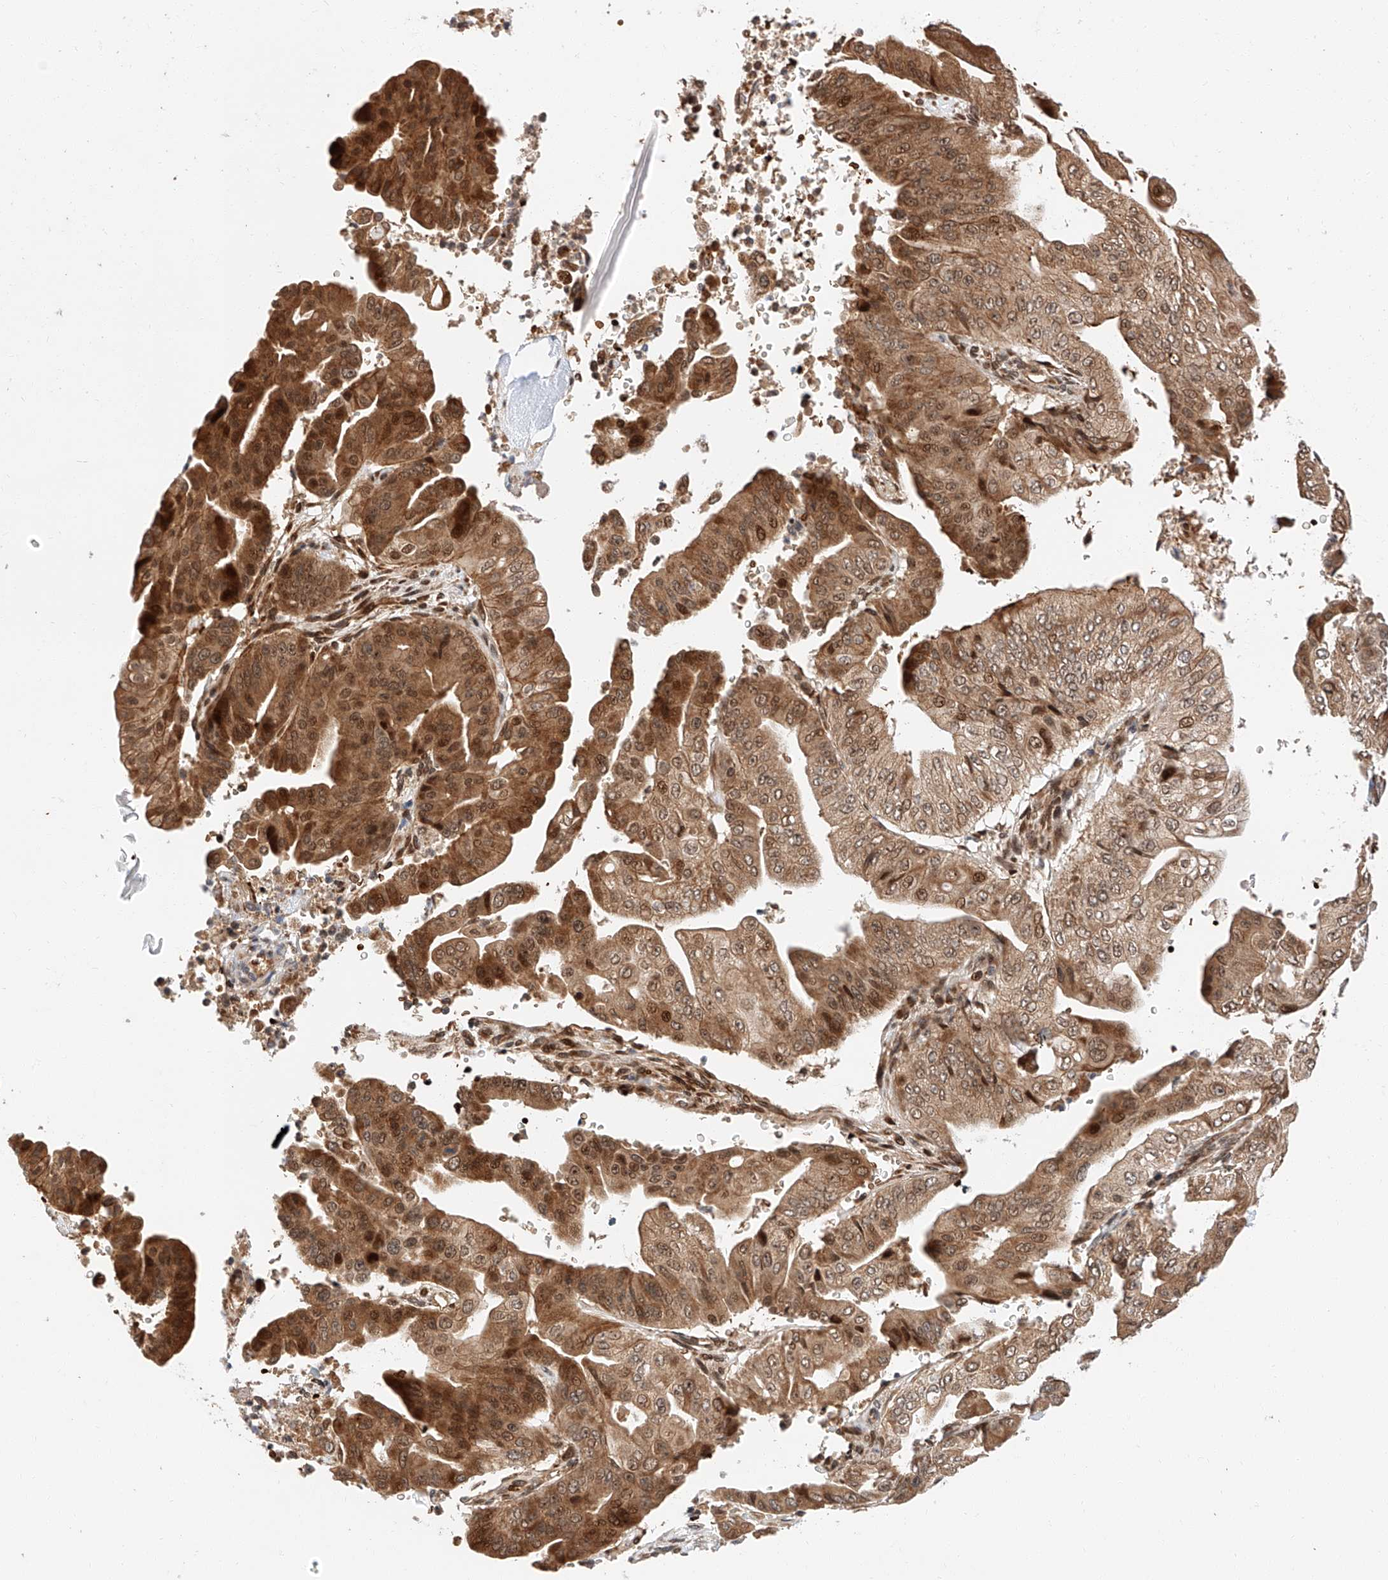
{"staining": {"intensity": "moderate", "quantity": ">75%", "location": "cytoplasmic/membranous,nuclear"}, "tissue": "pancreatic cancer", "cell_type": "Tumor cells", "image_type": "cancer", "snomed": [{"axis": "morphology", "description": "Adenocarcinoma, NOS"}, {"axis": "topography", "description": "Pancreas"}], "caption": "This histopathology image exhibits adenocarcinoma (pancreatic) stained with IHC to label a protein in brown. The cytoplasmic/membranous and nuclear of tumor cells show moderate positivity for the protein. Nuclei are counter-stained blue.", "gene": "THTPA", "patient": {"sex": "female", "age": 77}}